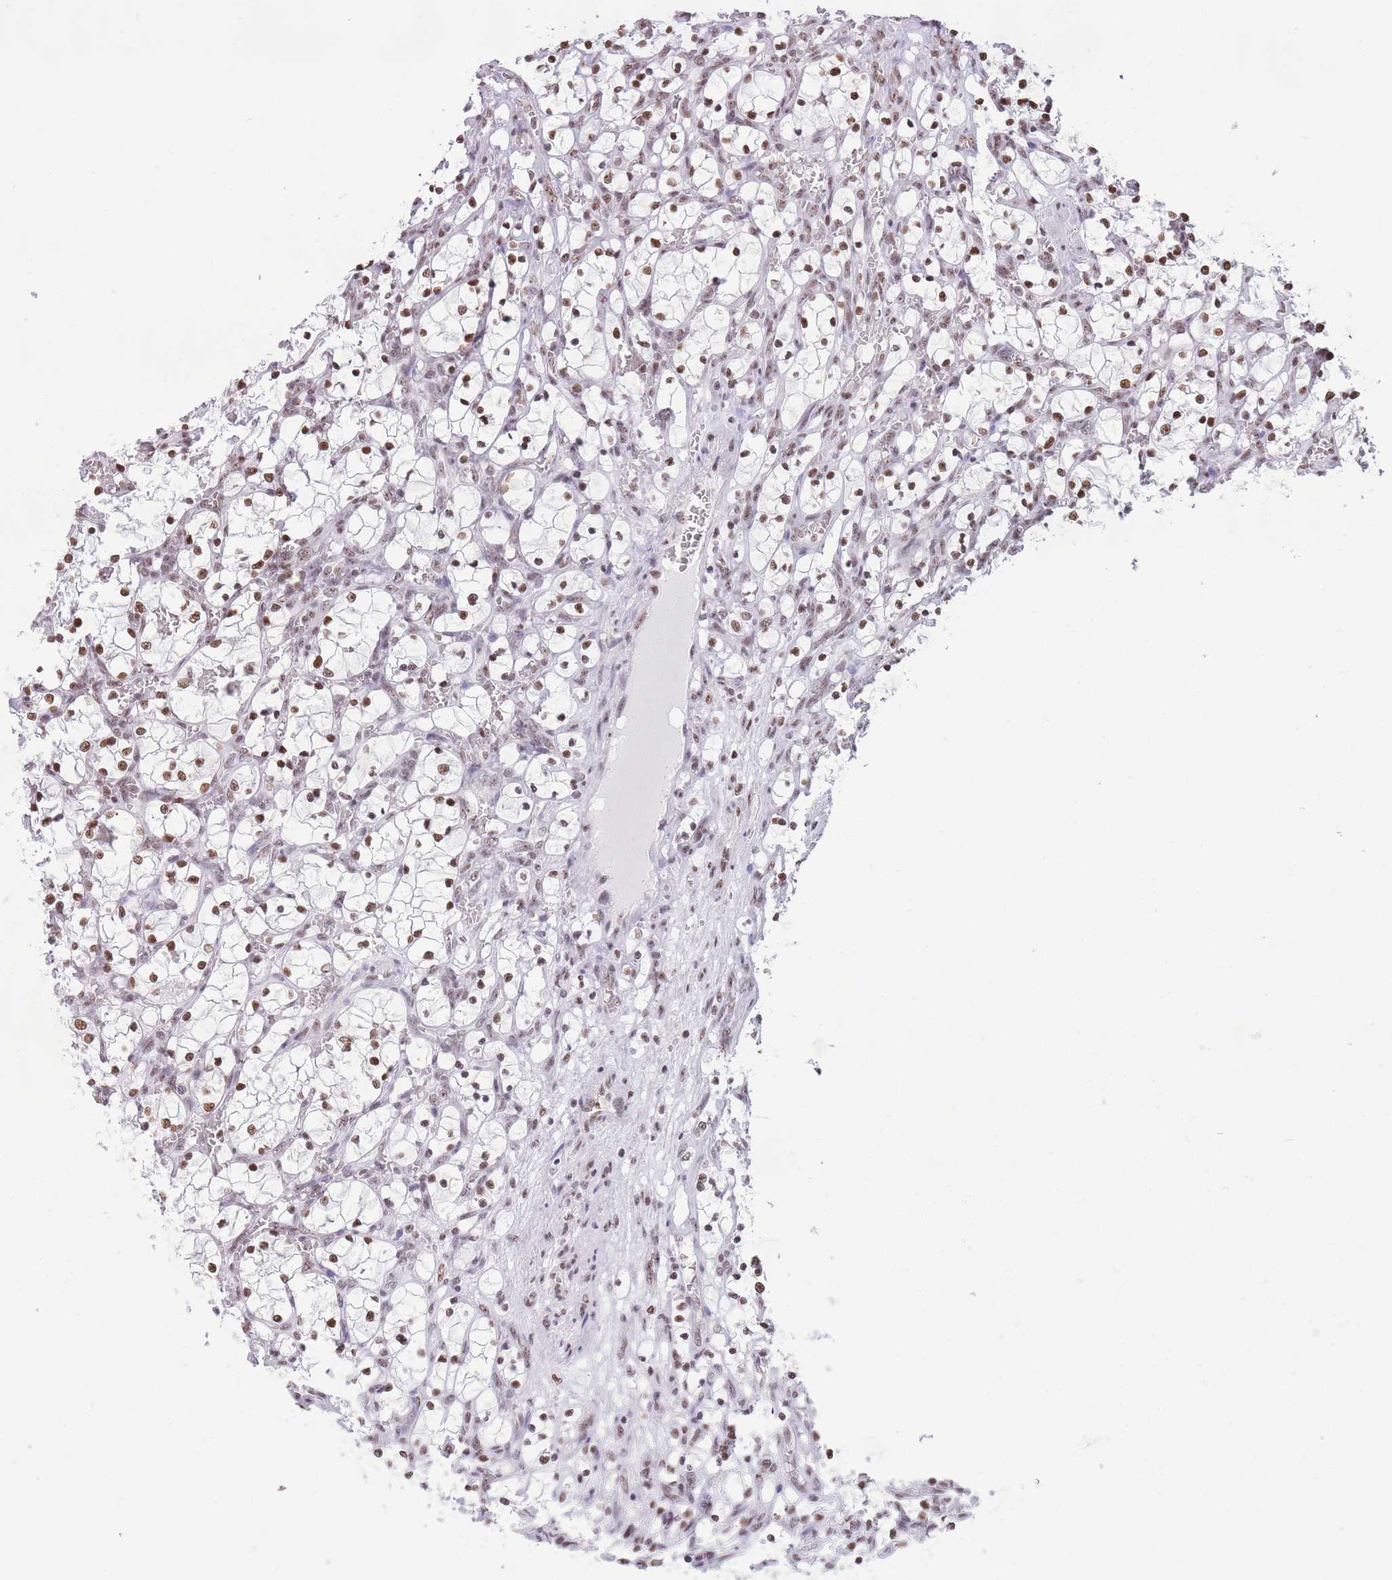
{"staining": {"intensity": "moderate", "quantity": ">75%", "location": "nuclear"}, "tissue": "renal cancer", "cell_type": "Tumor cells", "image_type": "cancer", "snomed": [{"axis": "morphology", "description": "Adenocarcinoma, NOS"}, {"axis": "topography", "description": "Kidney"}], "caption": "High-magnification brightfield microscopy of adenocarcinoma (renal) stained with DAB (3,3'-diaminobenzidine) (brown) and counterstained with hematoxylin (blue). tumor cells exhibit moderate nuclear expression is identified in about>75% of cells. Using DAB (3,3'-diaminobenzidine) (brown) and hematoxylin (blue) stains, captured at high magnification using brightfield microscopy.", "gene": "EVC2", "patient": {"sex": "female", "age": 69}}